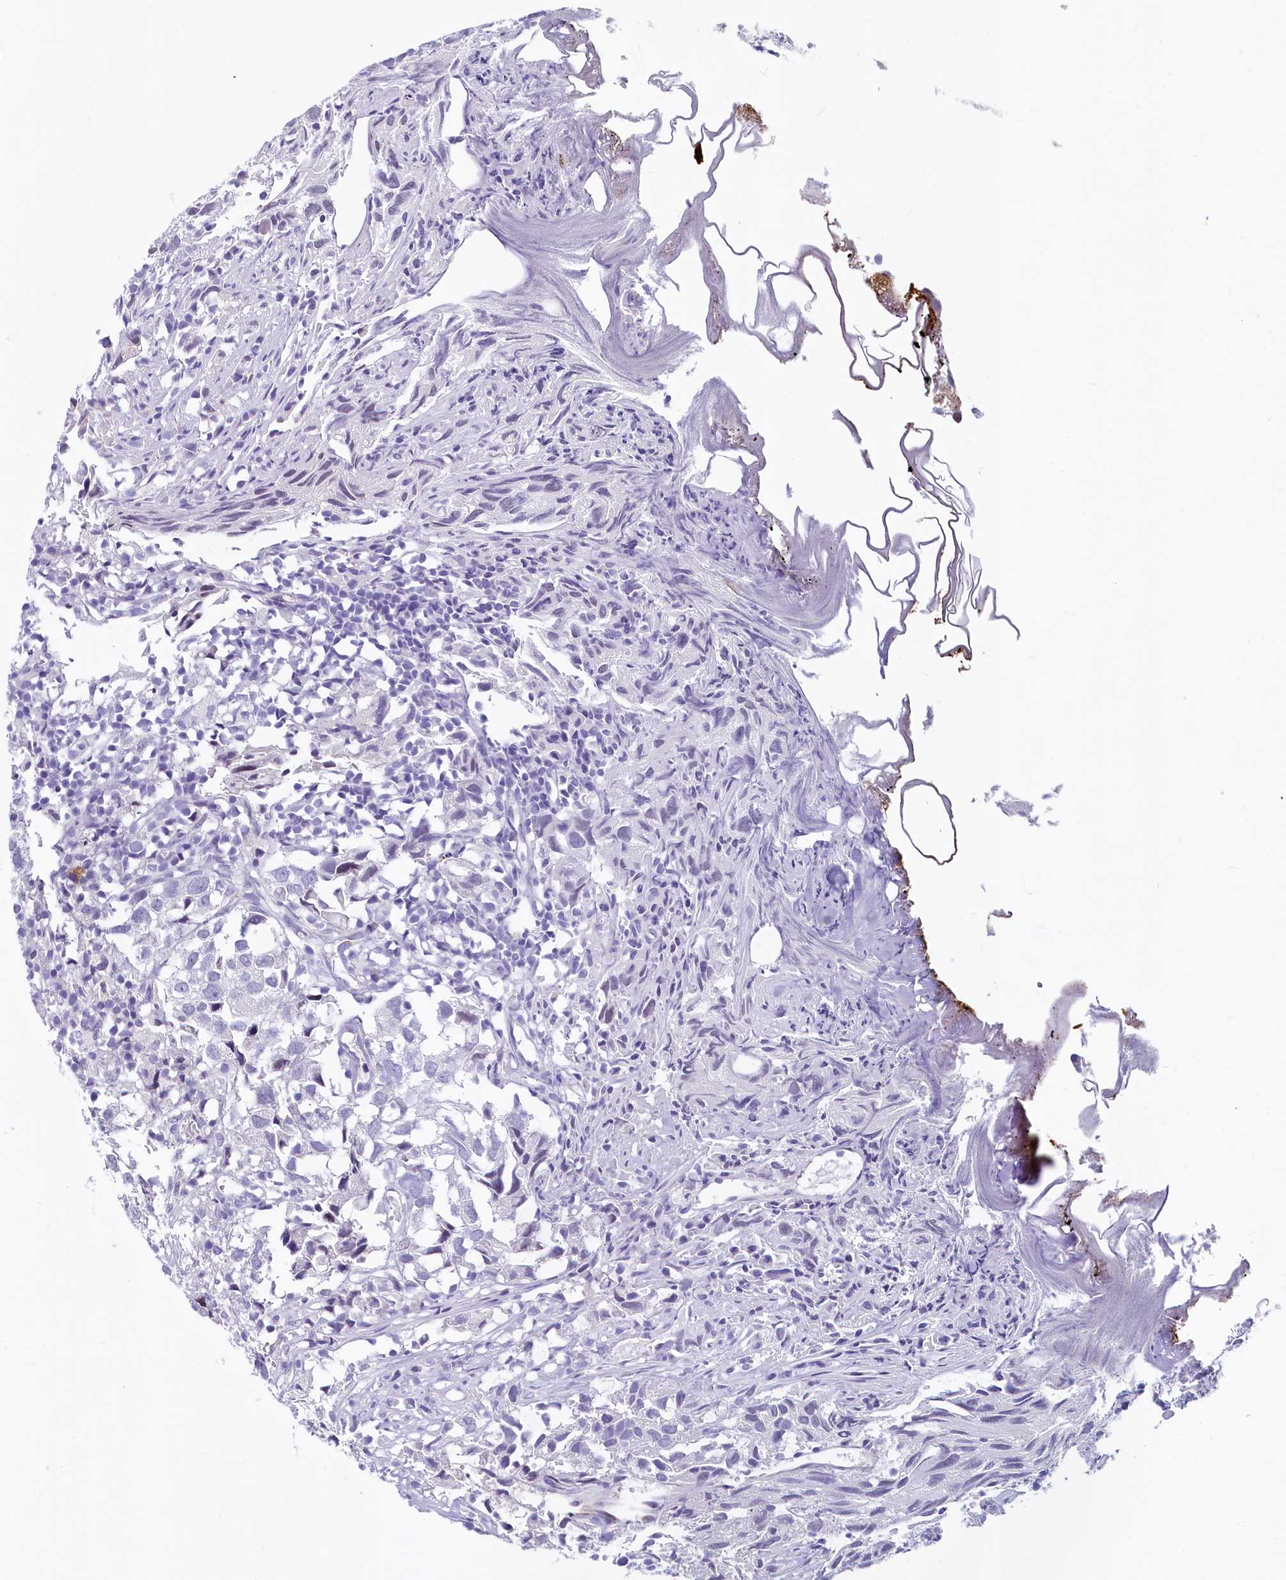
{"staining": {"intensity": "negative", "quantity": "none", "location": "none"}, "tissue": "urothelial cancer", "cell_type": "Tumor cells", "image_type": "cancer", "snomed": [{"axis": "morphology", "description": "Urothelial carcinoma, High grade"}, {"axis": "topography", "description": "Urinary bladder"}], "caption": "The photomicrograph exhibits no significant expression in tumor cells of high-grade urothelial carcinoma.", "gene": "INSC", "patient": {"sex": "female", "age": 75}}